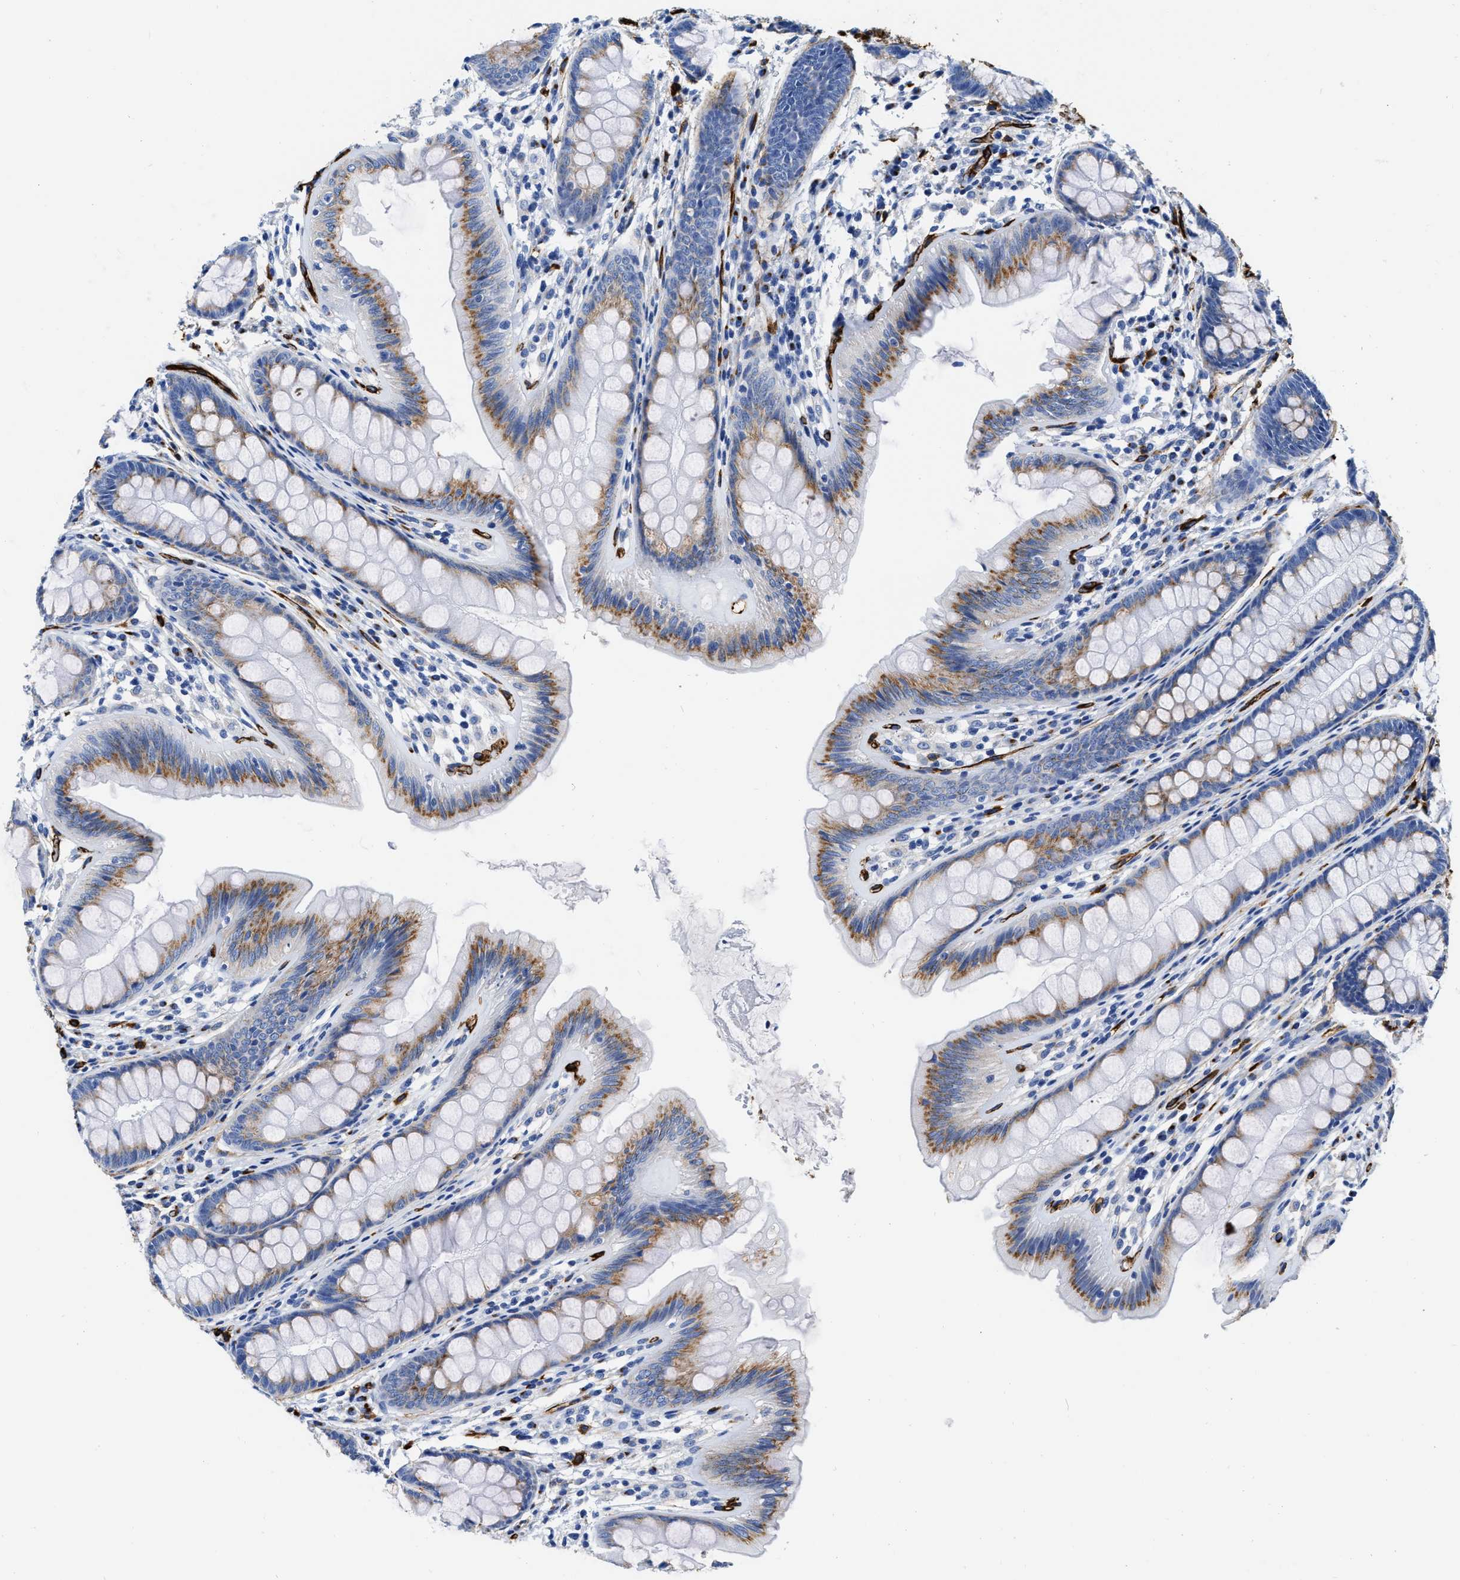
{"staining": {"intensity": "strong", "quantity": ">75%", "location": "cytoplasmic/membranous"}, "tissue": "colon", "cell_type": "Endothelial cells", "image_type": "normal", "snomed": [{"axis": "morphology", "description": "Normal tissue, NOS"}, {"axis": "topography", "description": "Colon"}], "caption": "A photomicrograph of human colon stained for a protein displays strong cytoplasmic/membranous brown staining in endothelial cells. (DAB IHC with brightfield microscopy, high magnification).", "gene": "TVP23B", "patient": {"sex": "female", "age": 56}}